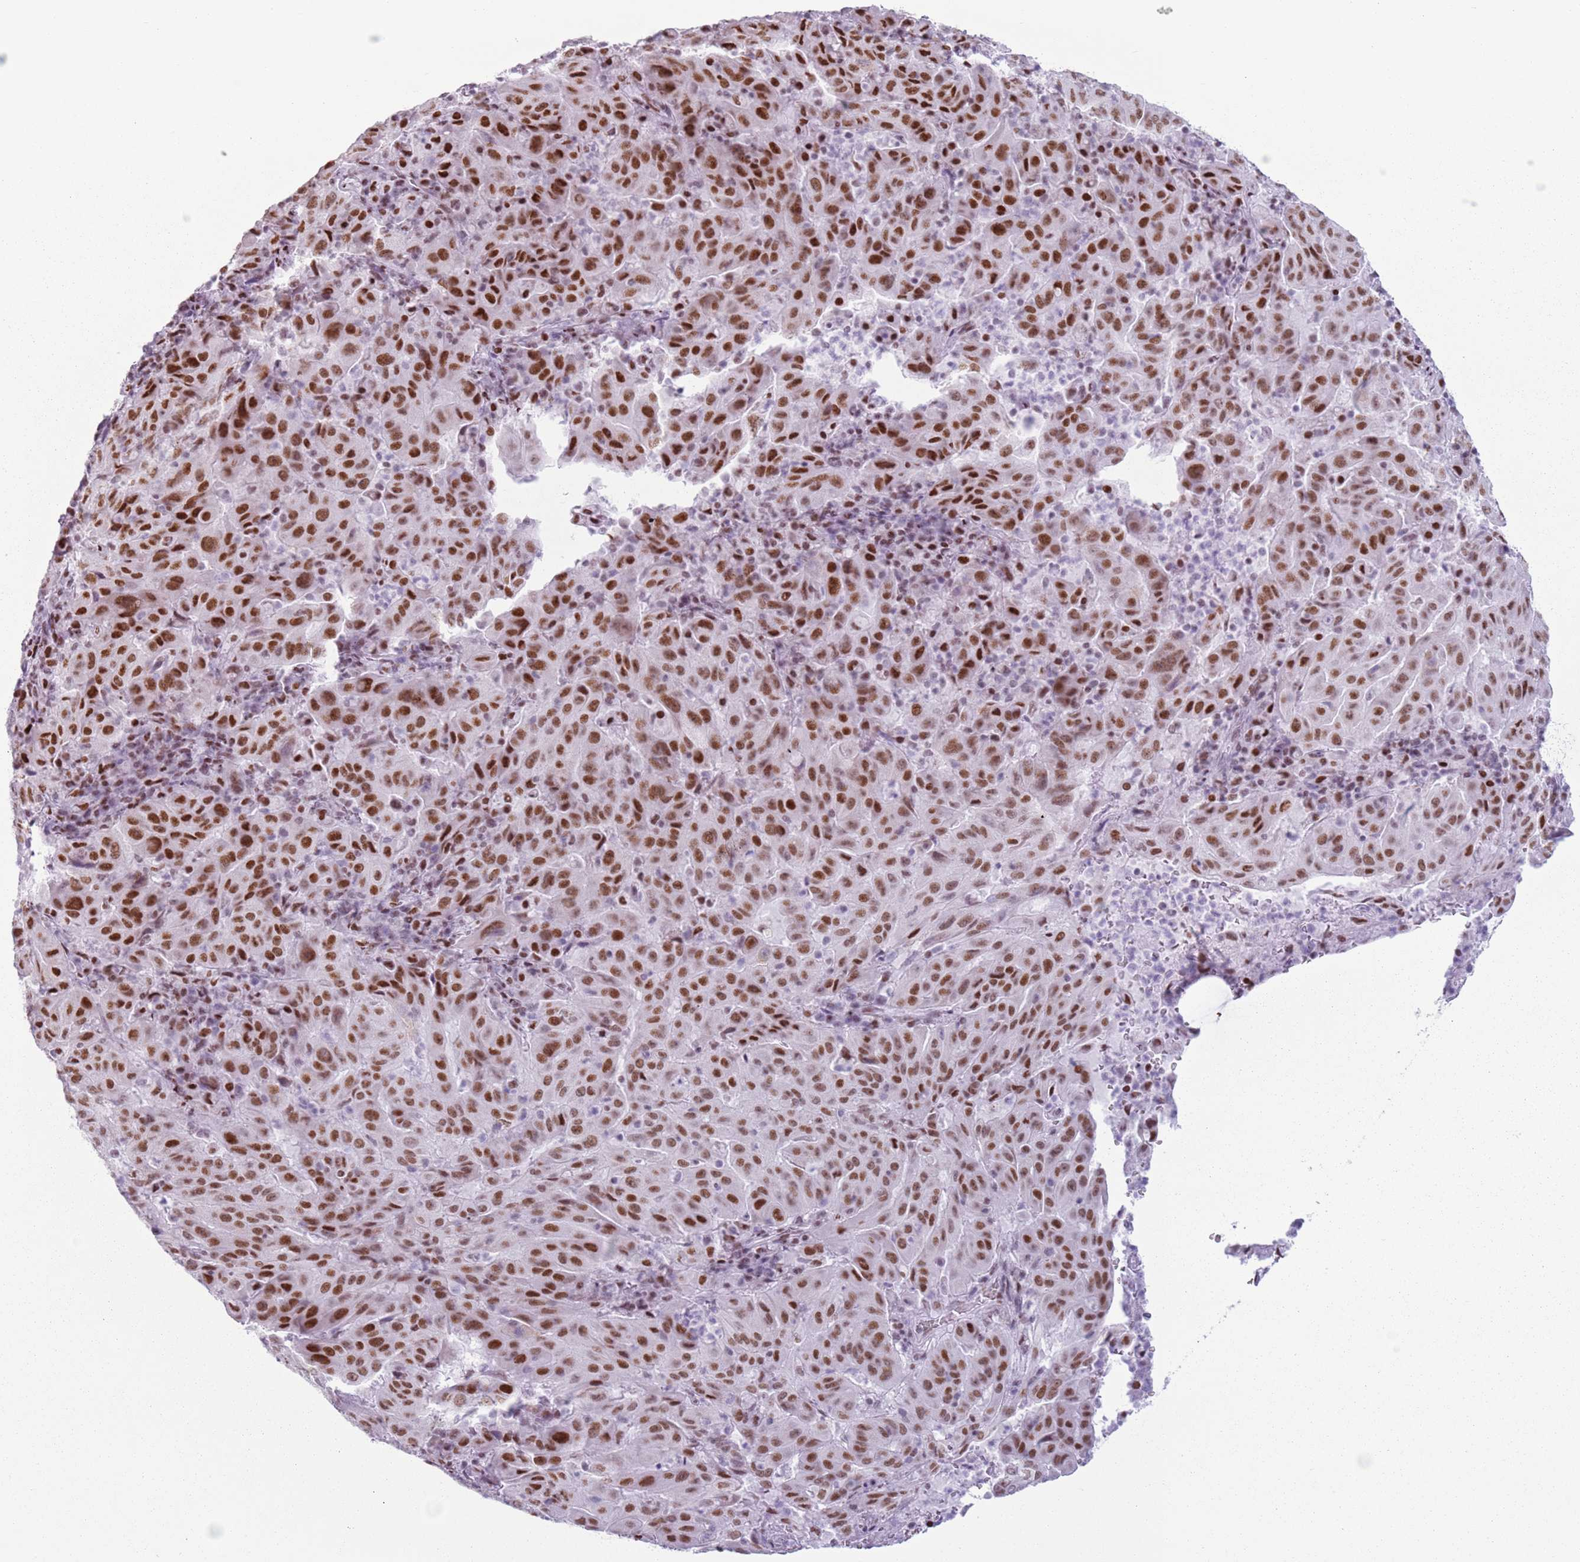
{"staining": {"intensity": "strong", "quantity": ">75%", "location": "nuclear"}, "tissue": "pancreatic cancer", "cell_type": "Tumor cells", "image_type": "cancer", "snomed": [{"axis": "morphology", "description": "Adenocarcinoma, NOS"}, {"axis": "topography", "description": "Pancreas"}], "caption": "Immunohistochemistry photomicrograph of neoplastic tissue: human pancreatic adenocarcinoma stained using immunohistochemistry shows high levels of strong protein expression localized specifically in the nuclear of tumor cells, appearing as a nuclear brown color.", "gene": "FAM104B", "patient": {"sex": "male", "age": 63}}